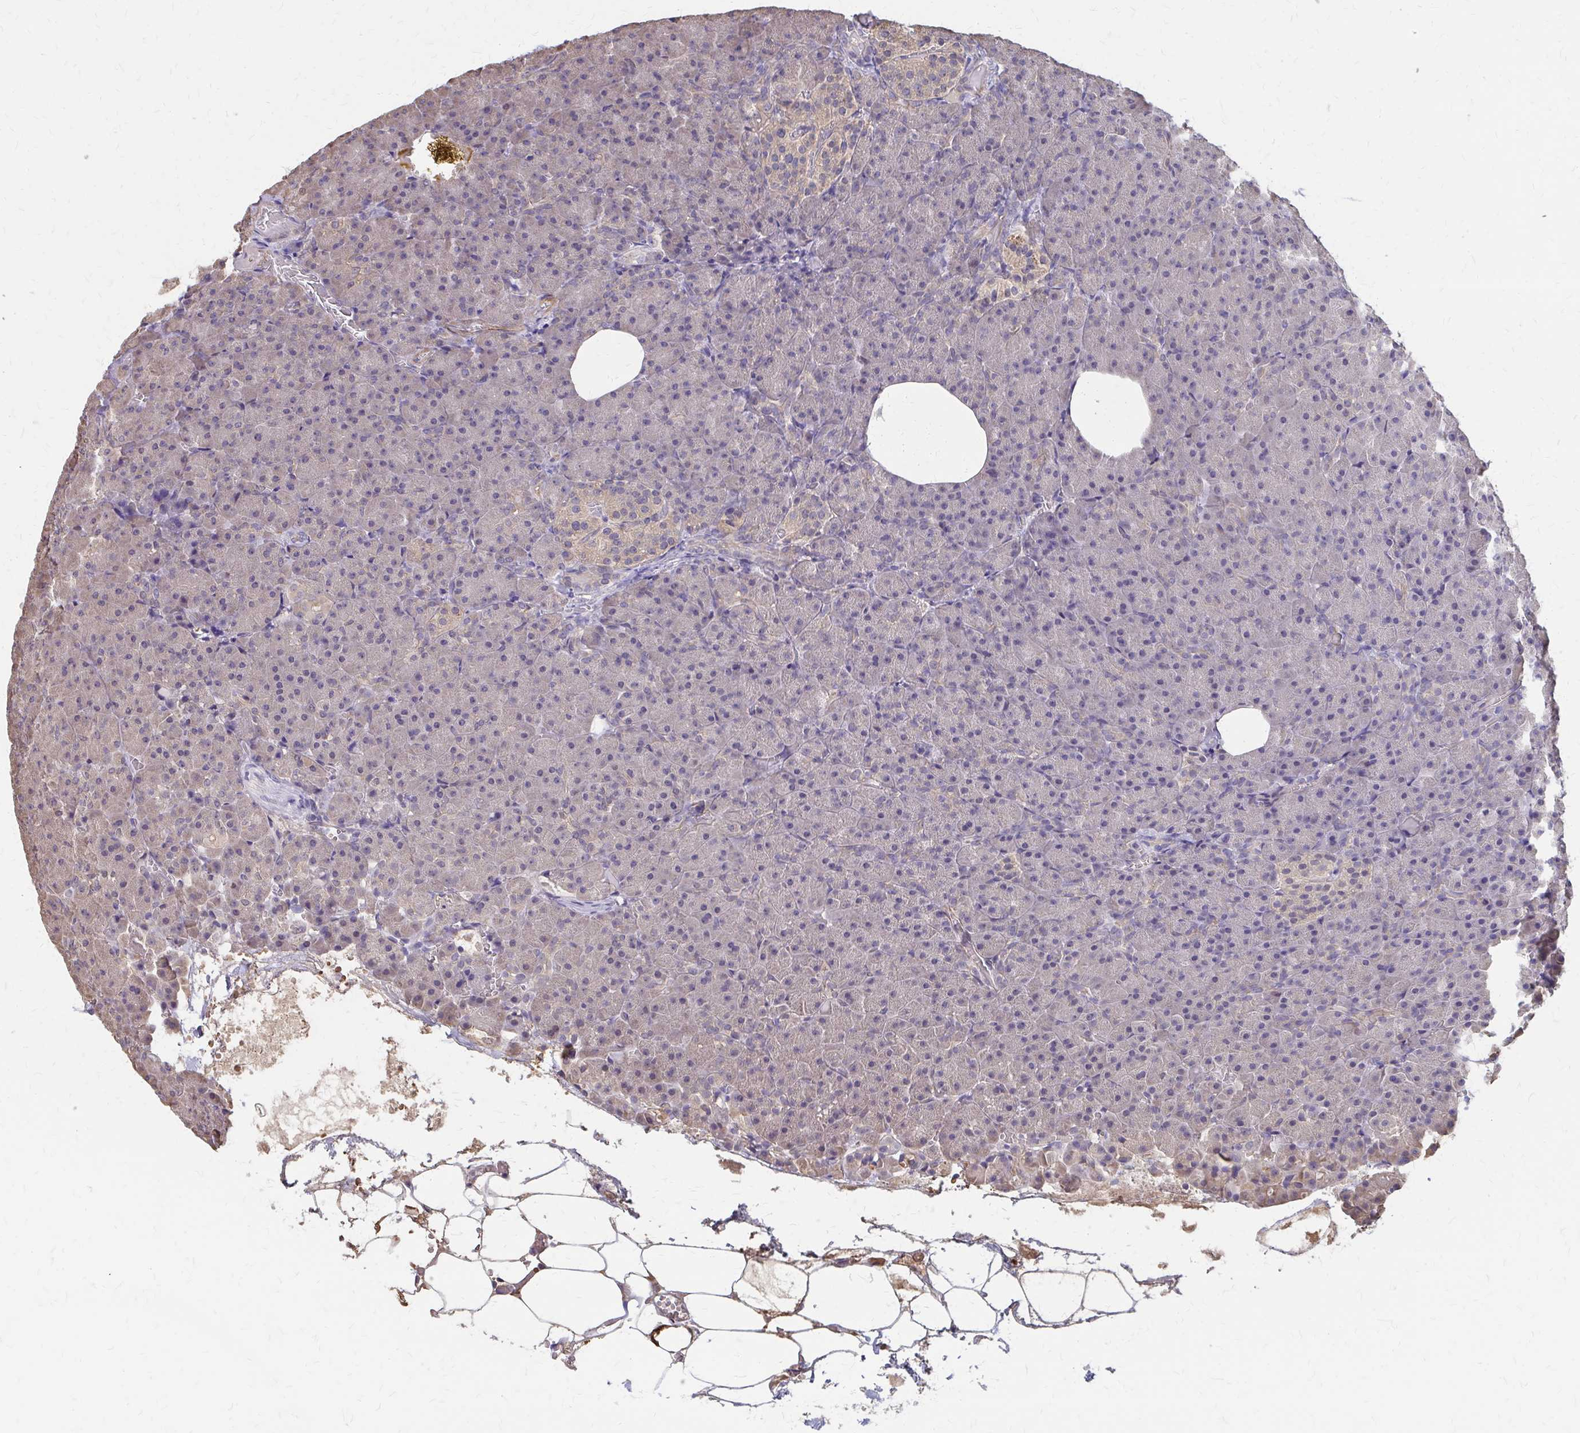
{"staining": {"intensity": "negative", "quantity": "none", "location": "none"}, "tissue": "pancreas", "cell_type": "Exocrine glandular cells", "image_type": "normal", "snomed": [{"axis": "morphology", "description": "Normal tissue, NOS"}, {"axis": "topography", "description": "Pancreas"}], "caption": "The micrograph exhibits no significant positivity in exocrine glandular cells of pancreas.", "gene": "IFI44L", "patient": {"sex": "female", "age": 74}}